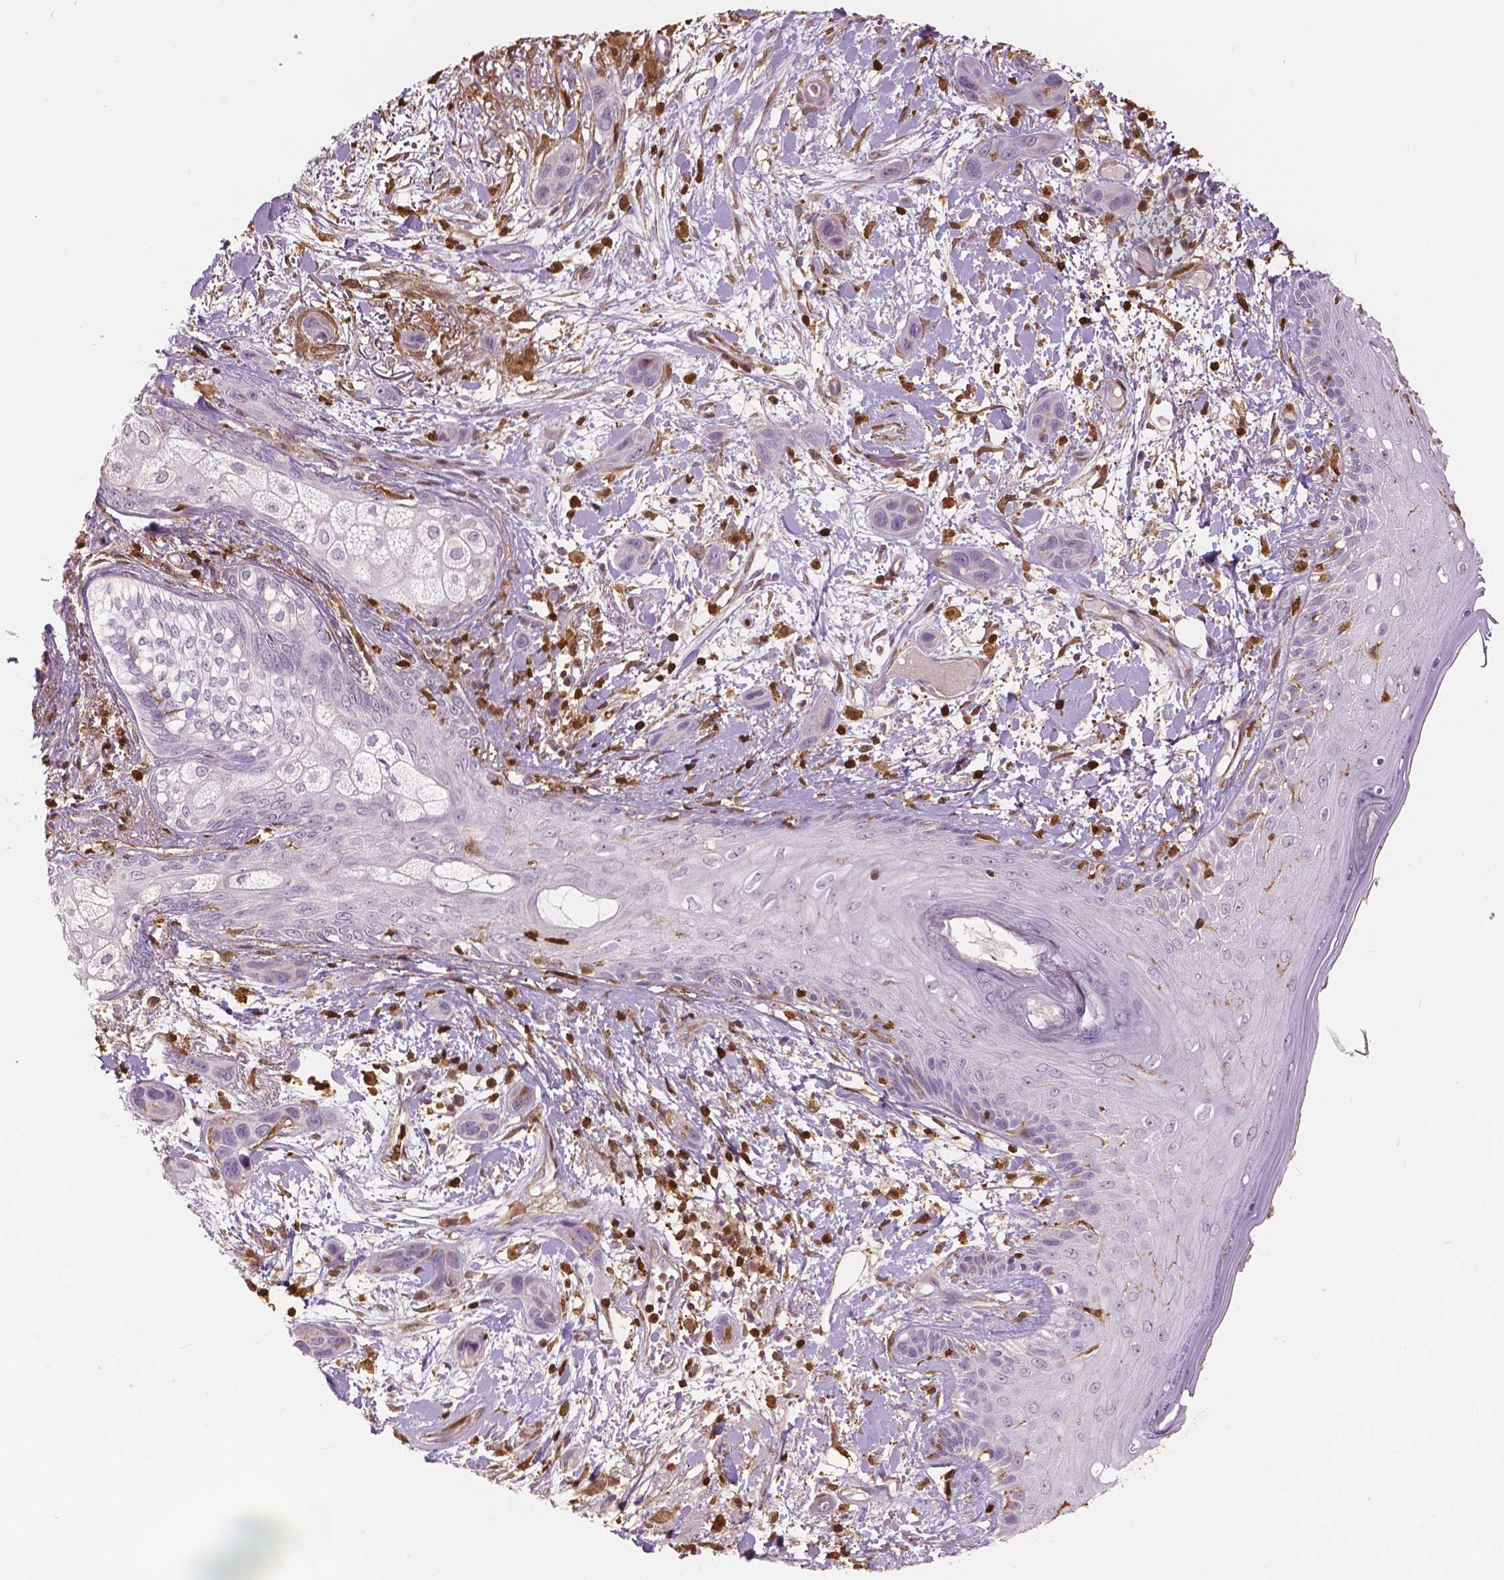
{"staining": {"intensity": "negative", "quantity": "none", "location": "none"}, "tissue": "skin cancer", "cell_type": "Tumor cells", "image_type": "cancer", "snomed": [{"axis": "morphology", "description": "Squamous cell carcinoma, NOS"}, {"axis": "topography", "description": "Skin"}], "caption": "A high-resolution image shows immunohistochemistry (IHC) staining of skin cancer (squamous cell carcinoma), which displays no significant staining in tumor cells.", "gene": "S100A4", "patient": {"sex": "male", "age": 79}}